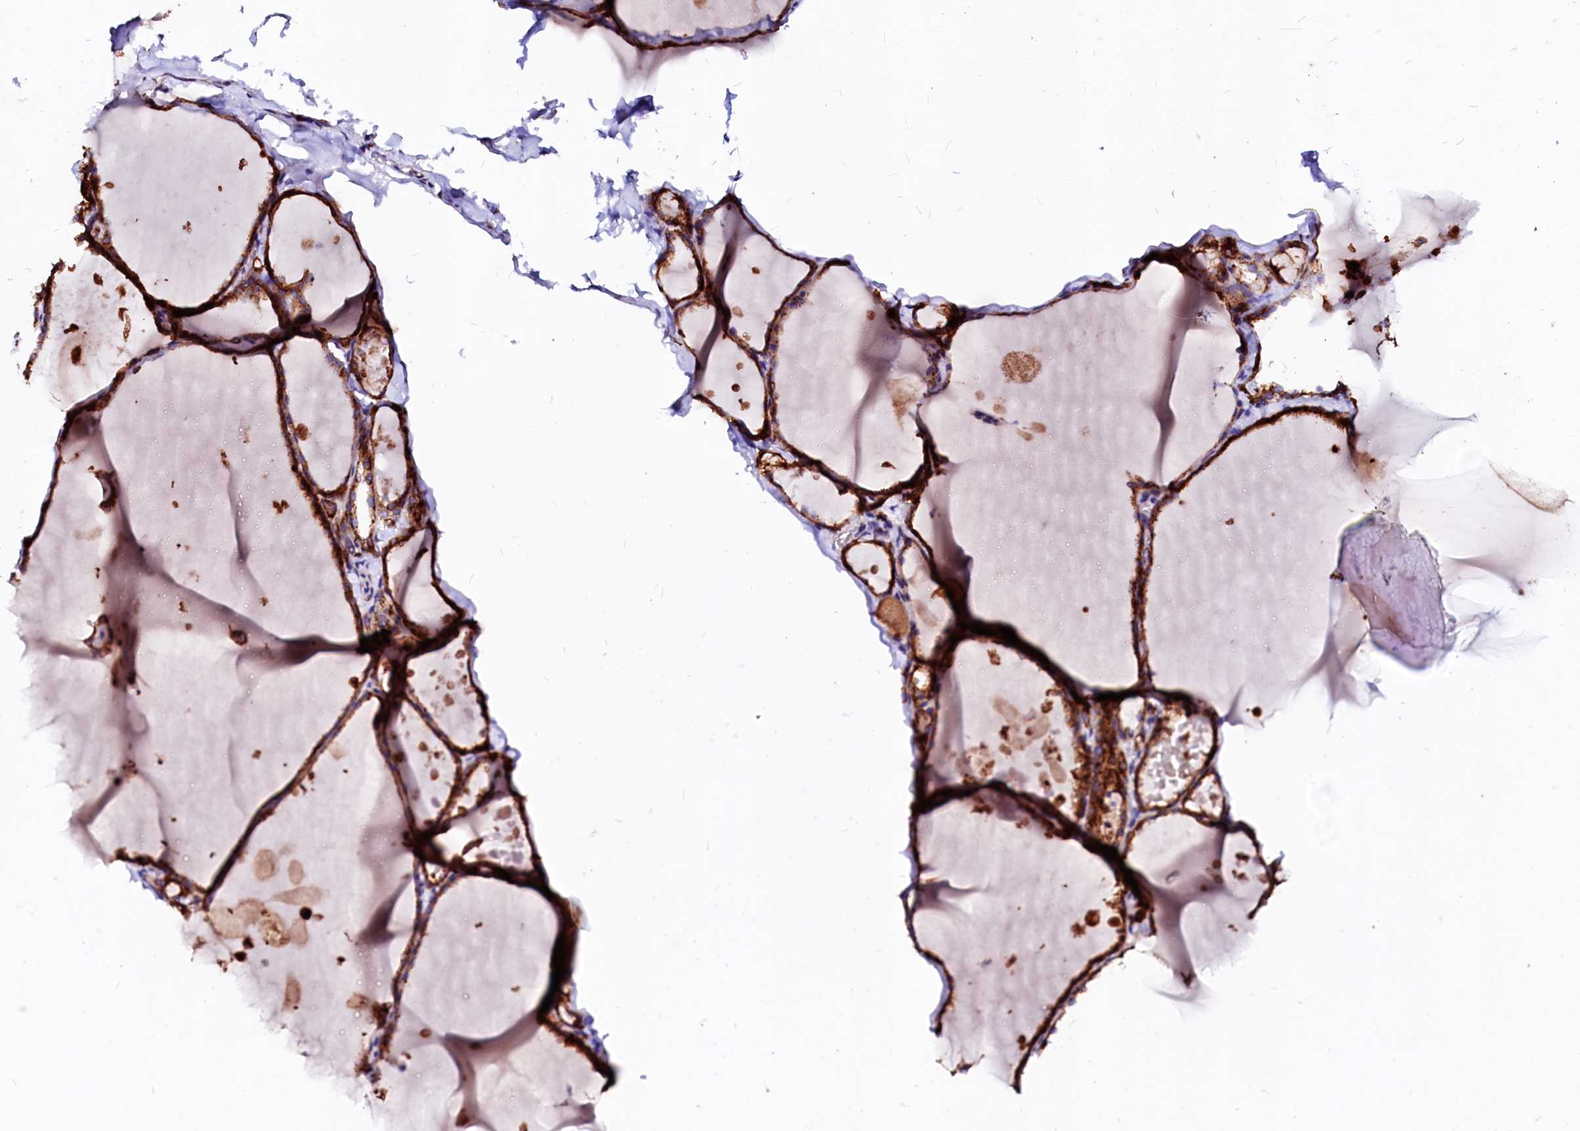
{"staining": {"intensity": "strong", "quantity": ">75%", "location": "cytoplasmic/membranous"}, "tissue": "thyroid gland", "cell_type": "Glandular cells", "image_type": "normal", "snomed": [{"axis": "morphology", "description": "Normal tissue, NOS"}, {"axis": "topography", "description": "Thyroid gland"}], "caption": "Protein staining displays strong cytoplasmic/membranous positivity in about >75% of glandular cells in unremarkable thyroid gland. The protein is shown in brown color, while the nuclei are stained blue.", "gene": "LMAN1", "patient": {"sex": "male", "age": 56}}